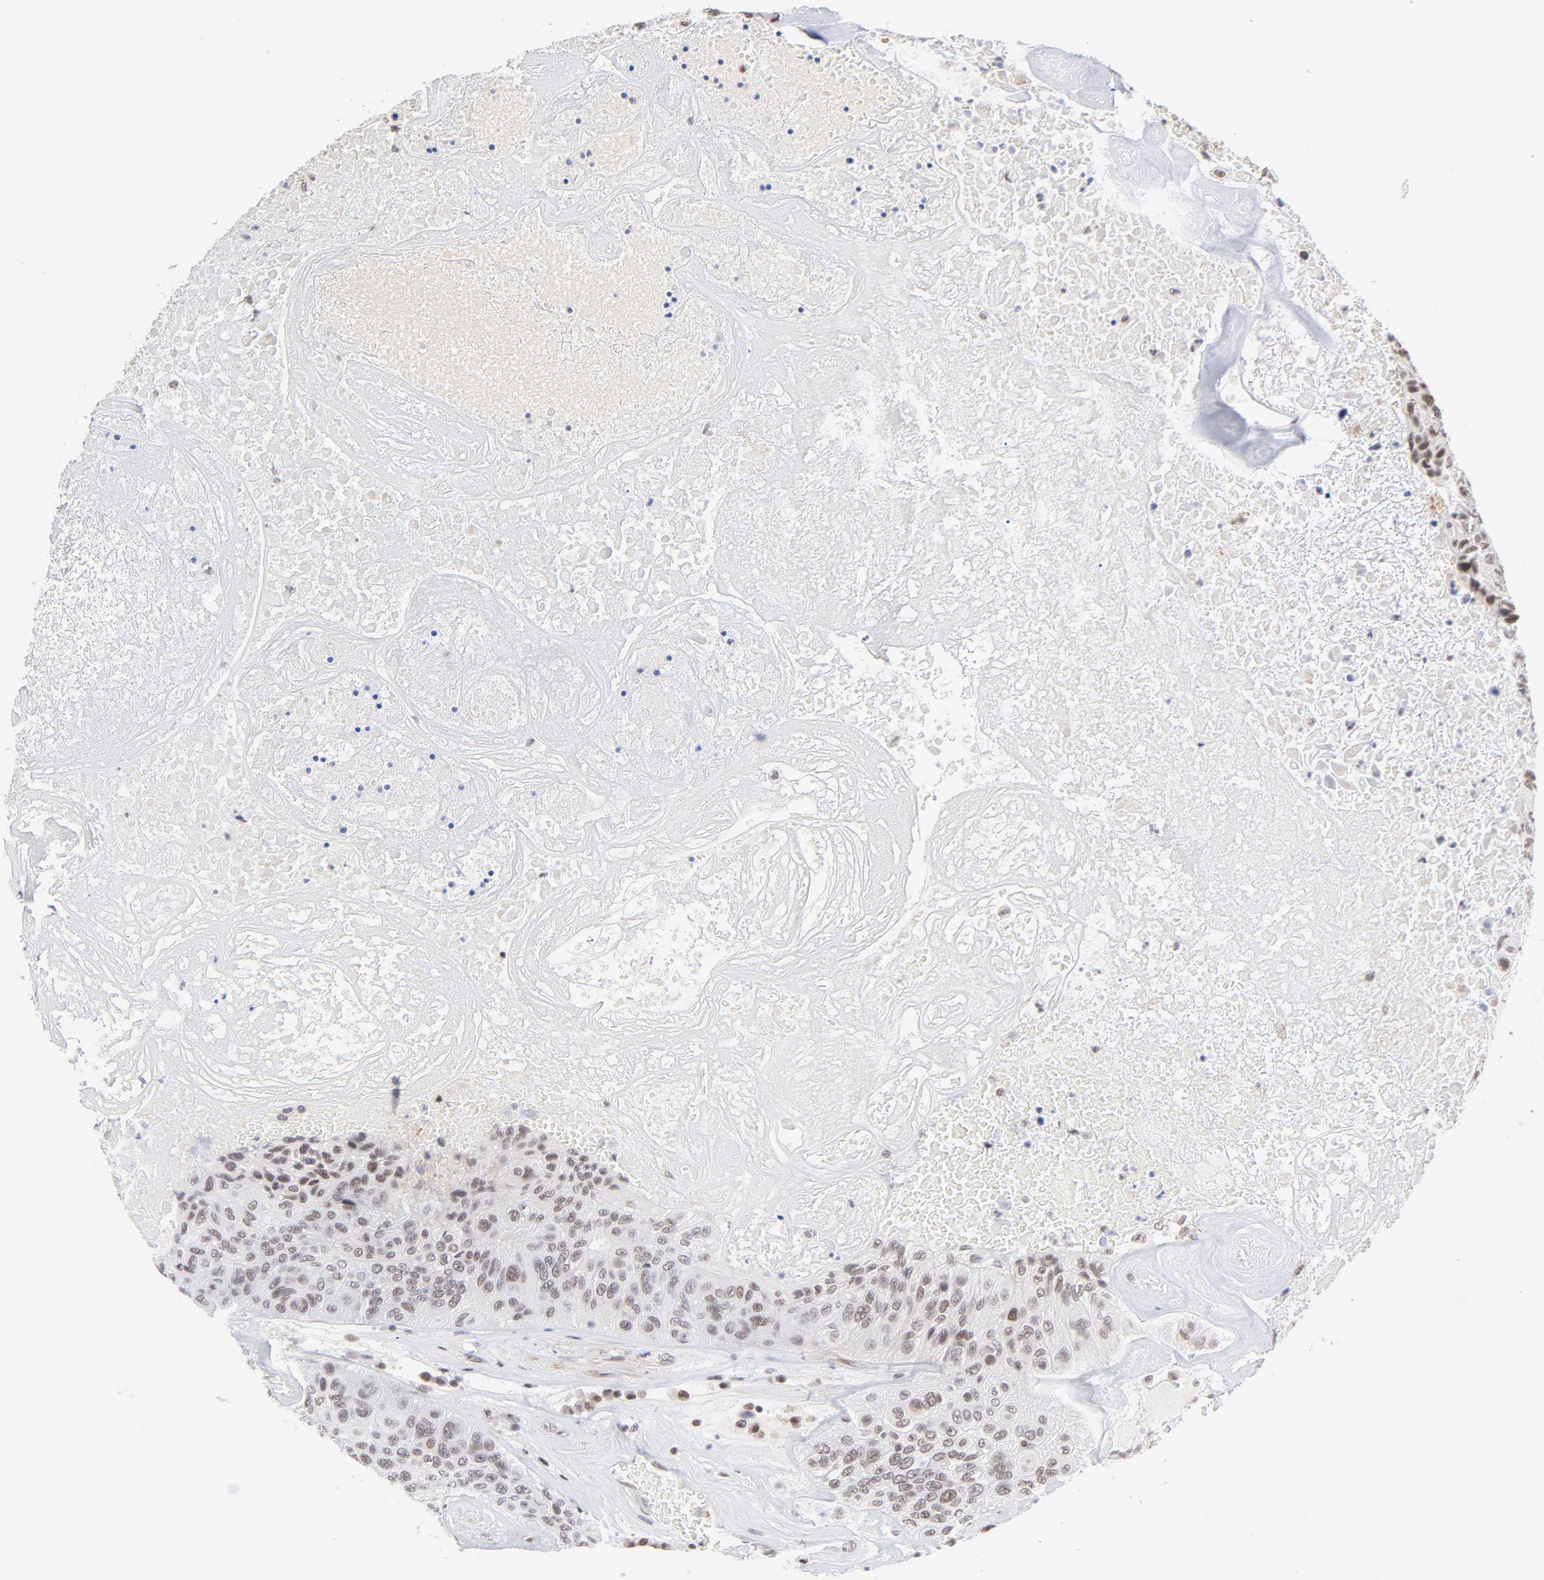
{"staining": {"intensity": "strong", "quantity": ">75%", "location": "nuclear"}, "tissue": "urothelial cancer", "cell_type": "Tumor cells", "image_type": "cancer", "snomed": [{"axis": "morphology", "description": "Urothelial carcinoma, High grade"}, {"axis": "topography", "description": "Urinary bladder"}], "caption": "Urothelial cancer was stained to show a protein in brown. There is high levels of strong nuclear staining in about >75% of tumor cells. The protein of interest is stained brown, and the nuclei are stained in blue (DAB (3,3'-diaminobenzidine) IHC with brightfield microscopy, high magnification).", "gene": "CTCF", "patient": {"sex": "male", "age": 66}}